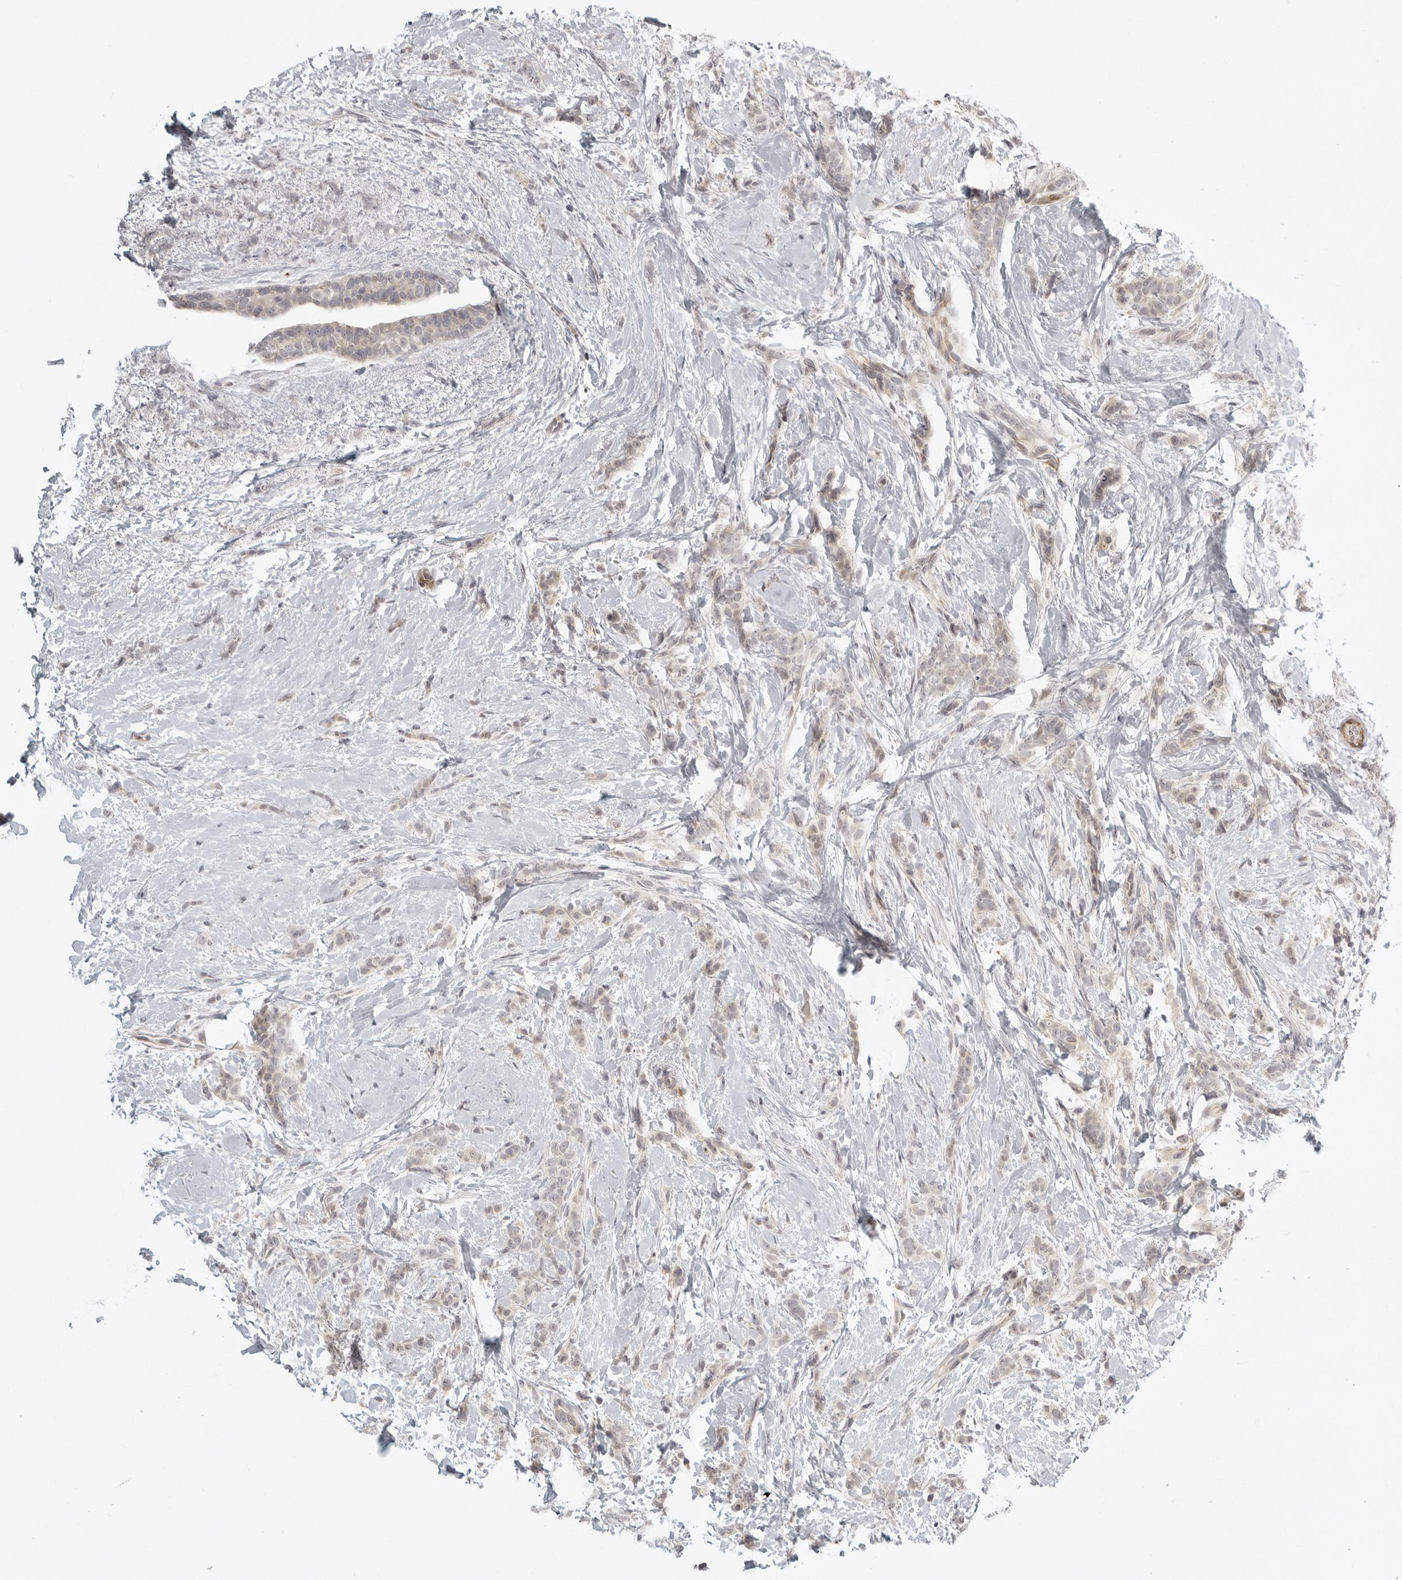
{"staining": {"intensity": "negative", "quantity": "none", "location": "none"}, "tissue": "breast cancer", "cell_type": "Tumor cells", "image_type": "cancer", "snomed": [{"axis": "morphology", "description": "Lobular carcinoma, in situ"}, {"axis": "morphology", "description": "Lobular carcinoma"}, {"axis": "topography", "description": "Breast"}], "caption": "The IHC image has no significant expression in tumor cells of breast cancer (lobular carcinoma) tissue.", "gene": "TUT4", "patient": {"sex": "female", "age": 41}}